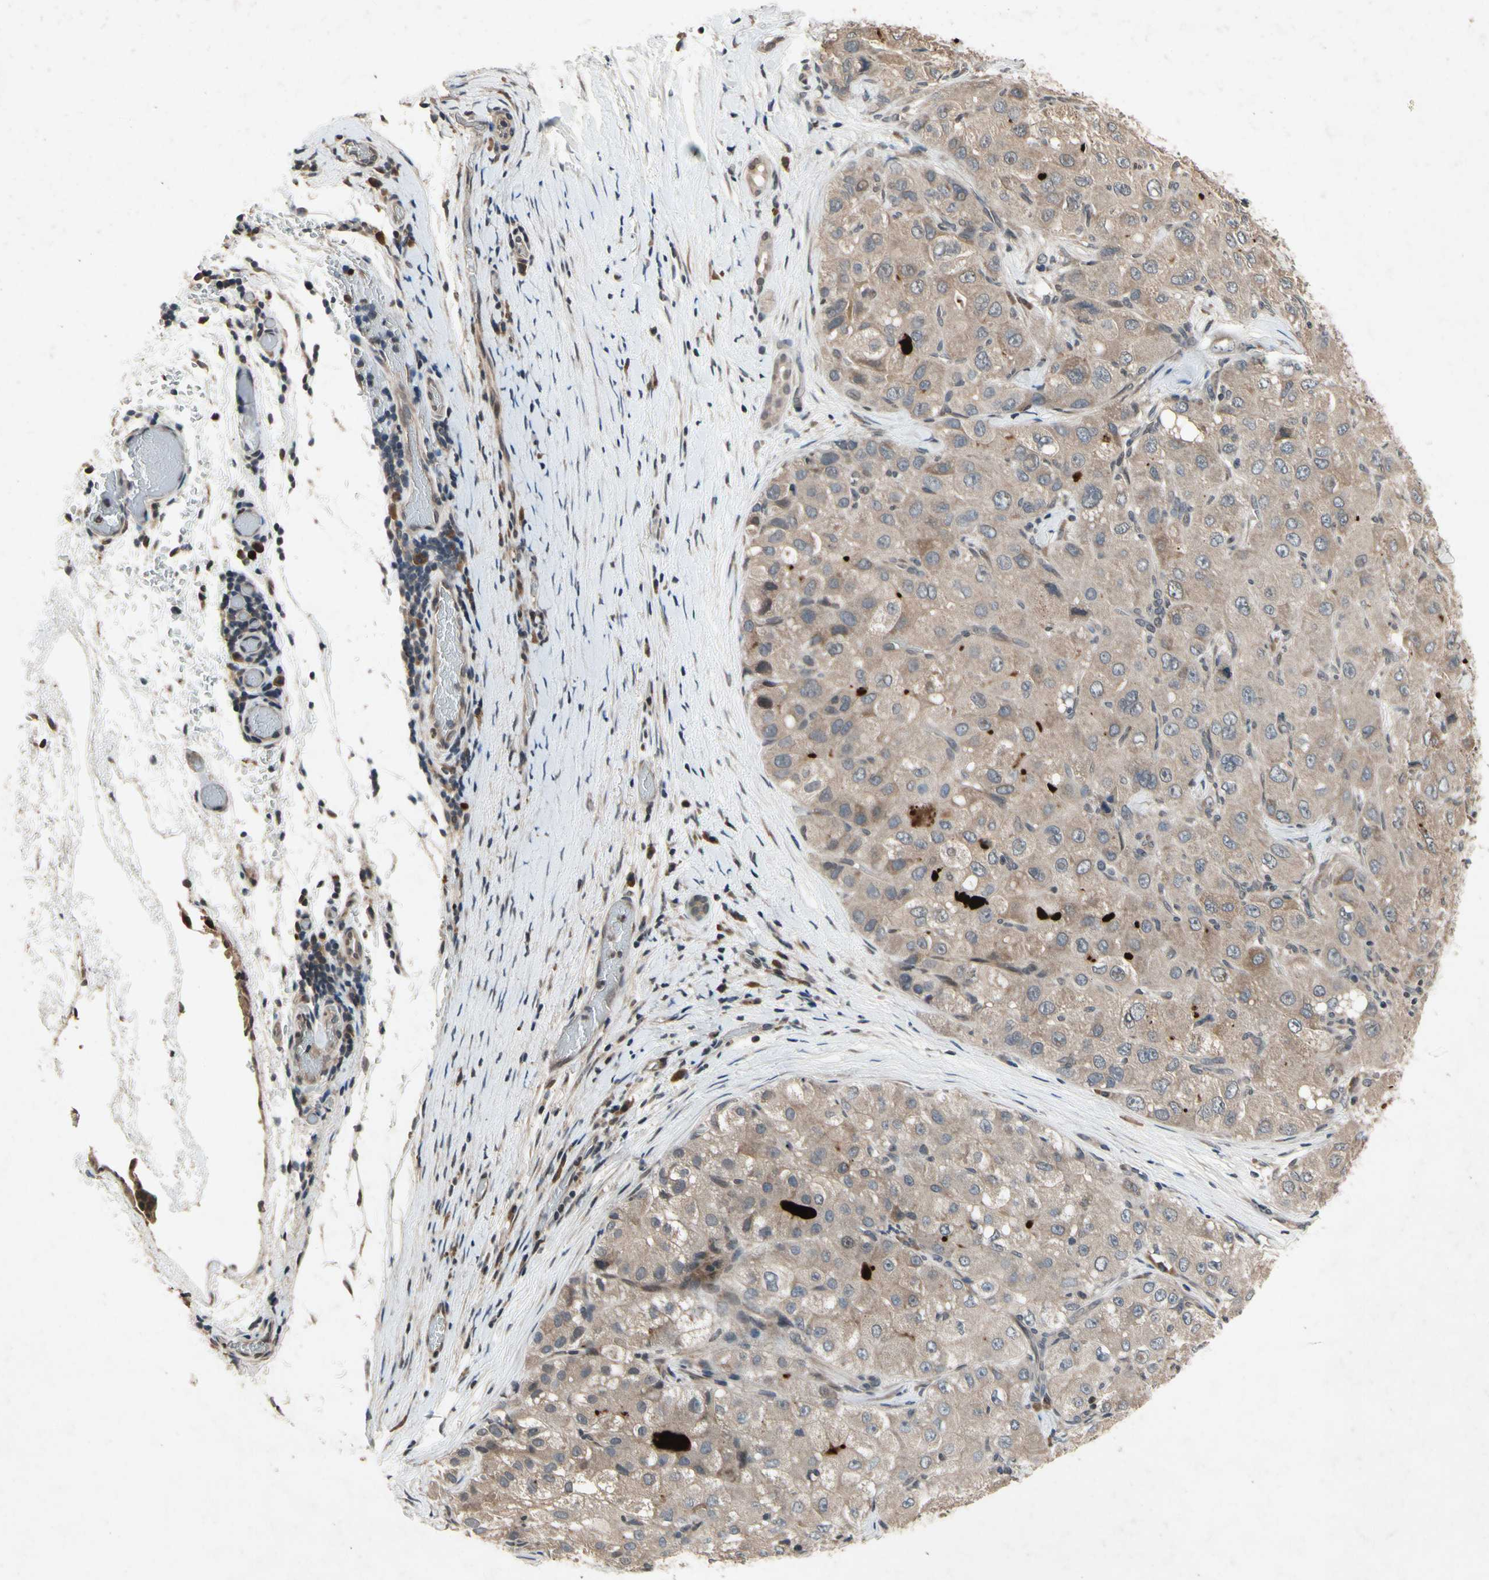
{"staining": {"intensity": "weak", "quantity": ">75%", "location": "cytoplasmic/membranous"}, "tissue": "liver cancer", "cell_type": "Tumor cells", "image_type": "cancer", "snomed": [{"axis": "morphology", "description": "Carcinoma, Hepatocellular, NOS"}, {"axis": "topography", "description": "Liver"}], "caption": "A high-resolution image shows immunohistochemistry staining of hepatocellular carcinoma (liver), which displays weak cytoplasmic/membranous staining in approximately >75% of tumor cells. The protein of interest is shown in brown color, while the nuclei are stained blue.", "gene": "DPY19L3", "patient": {"sex": "male", "age": 80}}